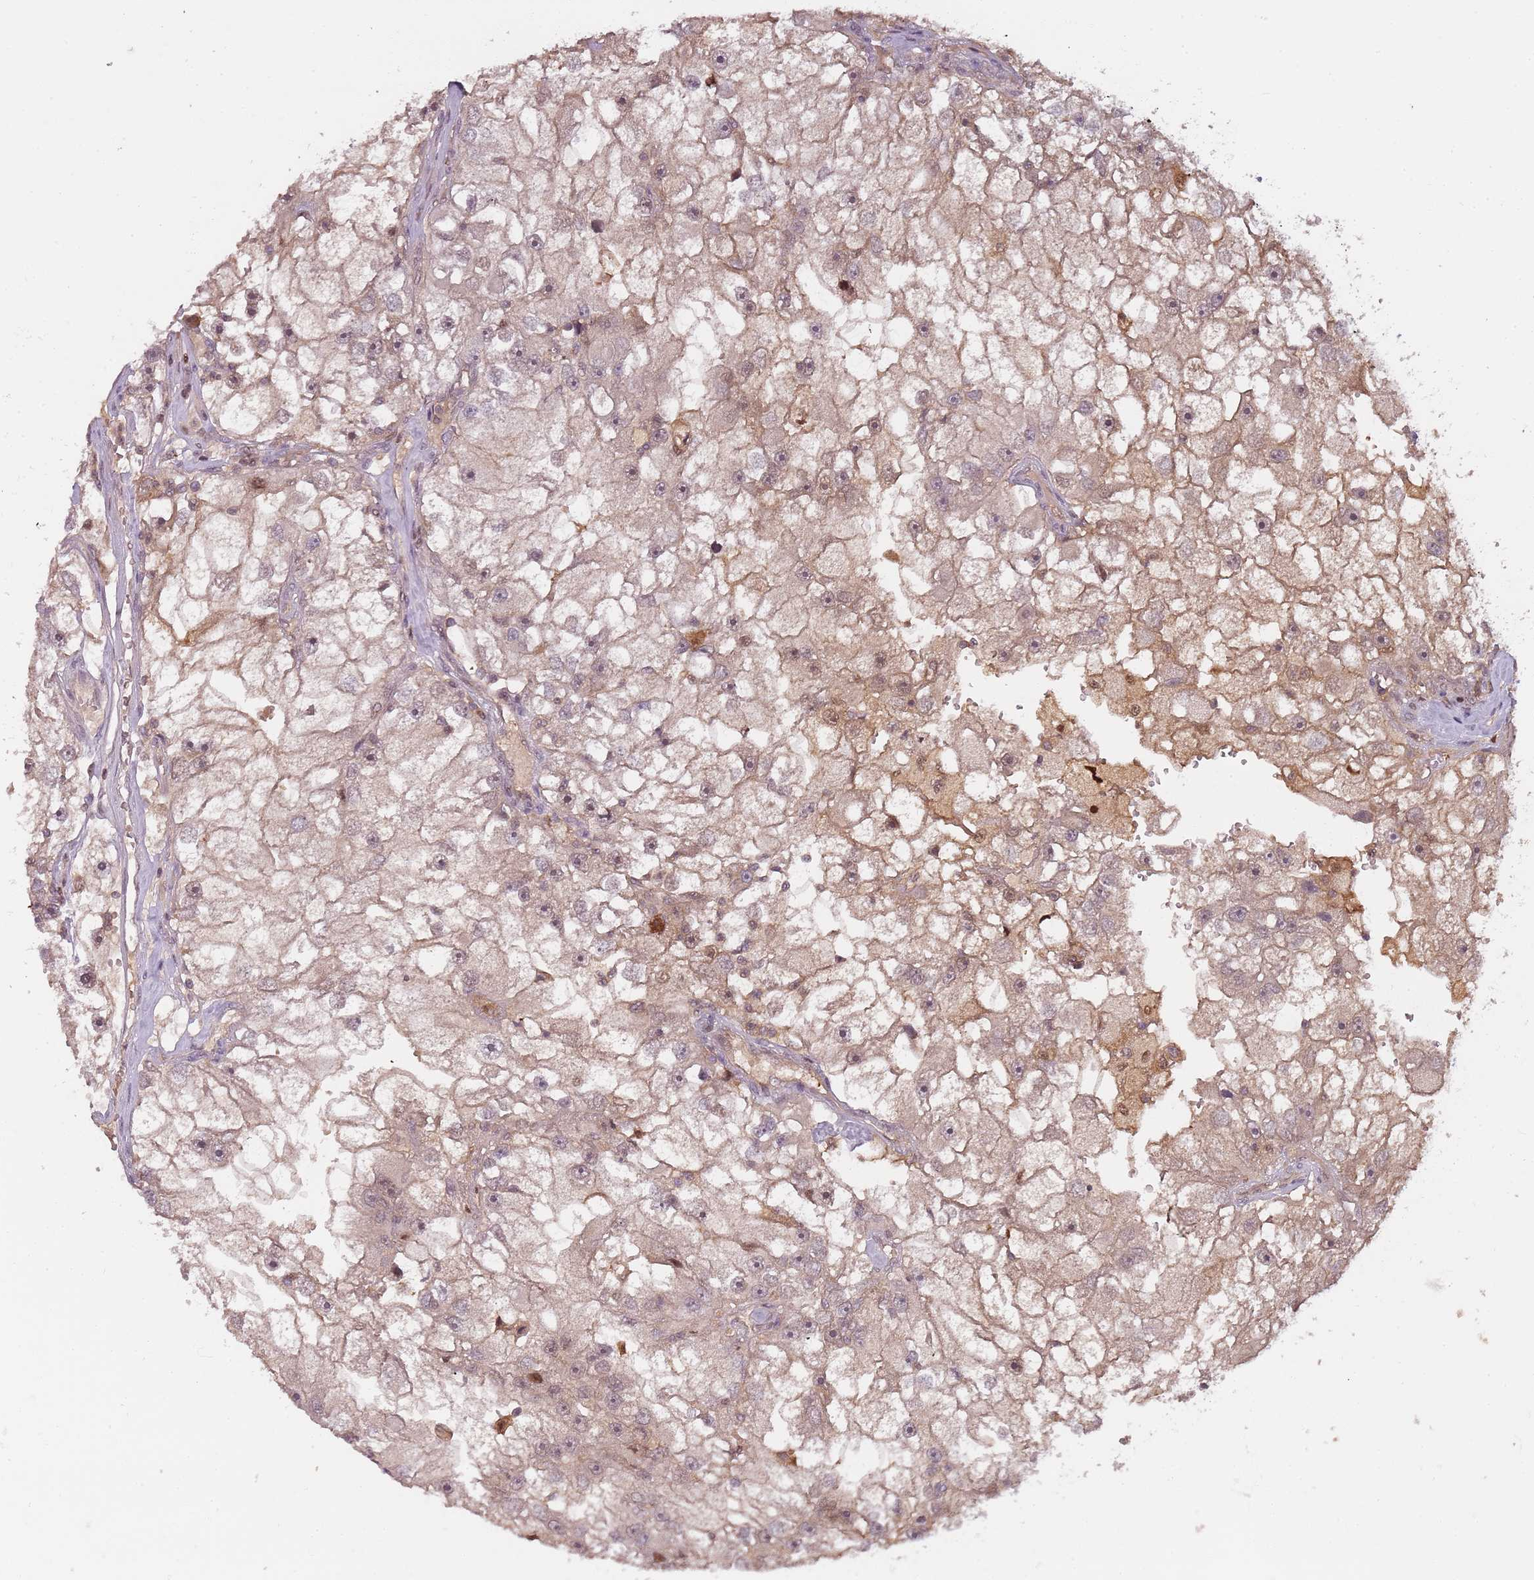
{"staining": {"intensity": "weak", "quantity": "25%-75%", "location": "cytoplasmic/membranous,nuclear"}, "tissue": "renal cancer", "cell_type": "Tumor cells", "image_type": "cancer", "snomed": [{"axis": "morphology", "description": "Adenocarcinoma, NOS"}, {"axis": "topography", "description": "Kidney"}], "caption": "DAB immunohistochemical staining of renal cancer displays weak cytoplasmic/membranous and nuclear protein staining in approximately 25%-75% of tumor cells.", "gene": "GSTO2", "patient": {"sex": "male", "age": 63}}